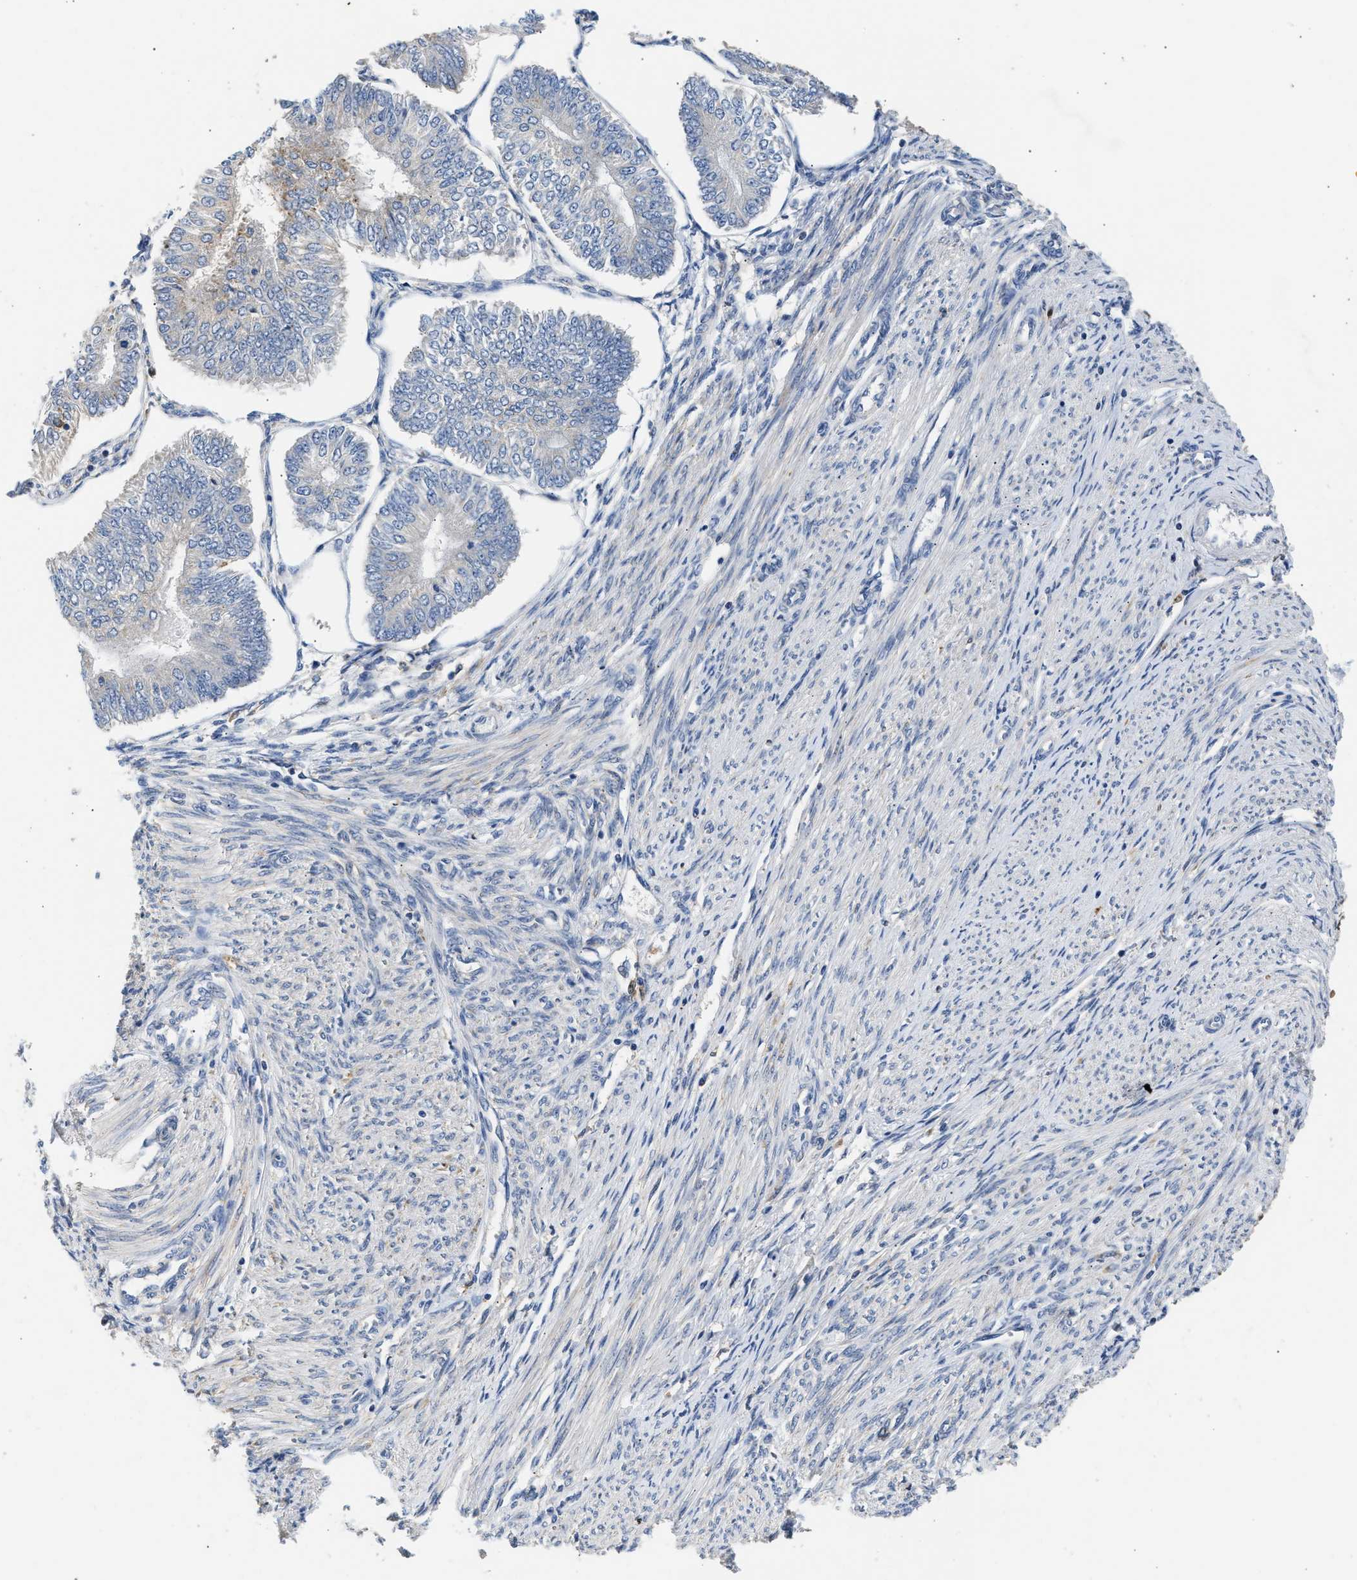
{"staining": {"intensity": "weak", "quantity": "<25%", "location": "cytoplasmic/membranous"}, "tissue": "endometrial cancer", "cell_type": "Tumor cells", "image_type": "cancer", "snomed": [{"axis": "morphology", "description": "Adenocarcinoma, NOS"}, {"axis": "topography", "description": "Endometrium"}], "caption": "This image is of endometrial adenocarcinoma stained with immunohistochemistry to label a protein in brown with the nuclei are counter-stained blue. There is no positivity in tumor cells.", "gene": "RAB31", "patient": {"sex": "female", "age": 58}}